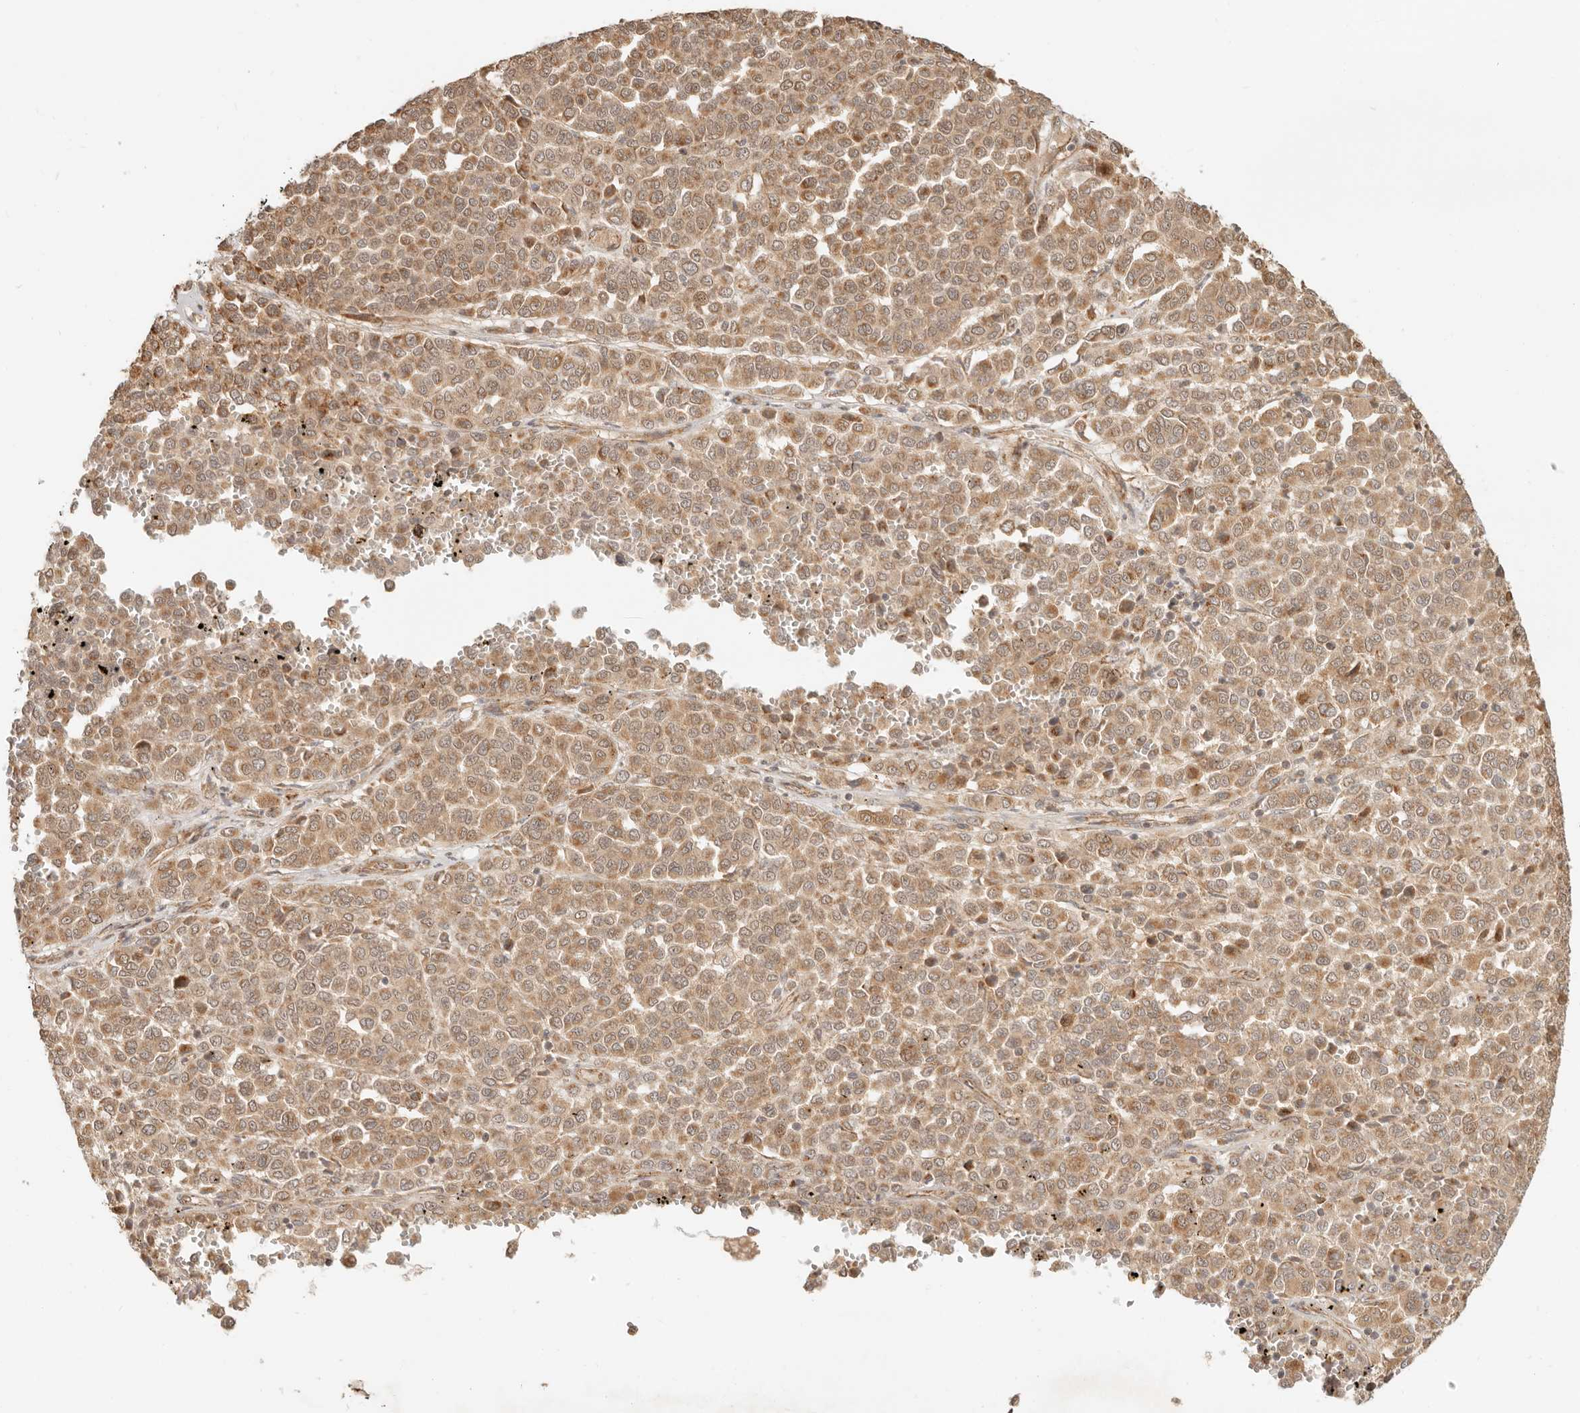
{"staining": {"intensity": "moderate", "quantity": ">75%", "location": "cytoplasmic/membranous,nuclear"}, "tissue": "melanoma", "cell_type": "Tumor cells", "image_type": "cancer", "snomed": [{"axis": "morphology", "description": "Malignant melanoma, Metastatic site"}, {"axis": "topography", "description": "Pancreas"}], "caption": "A photomicrograph of malignant melanoma (metastatic site) stained for a protein displays moderate cytoplasmic/membranous and nuclear brown staining in tumor cells. The protein of interest is shown in brown color, while the nuclei are stained blue.", "gene": "BAALC", "patient": {"sex": "female", "age": 30}}